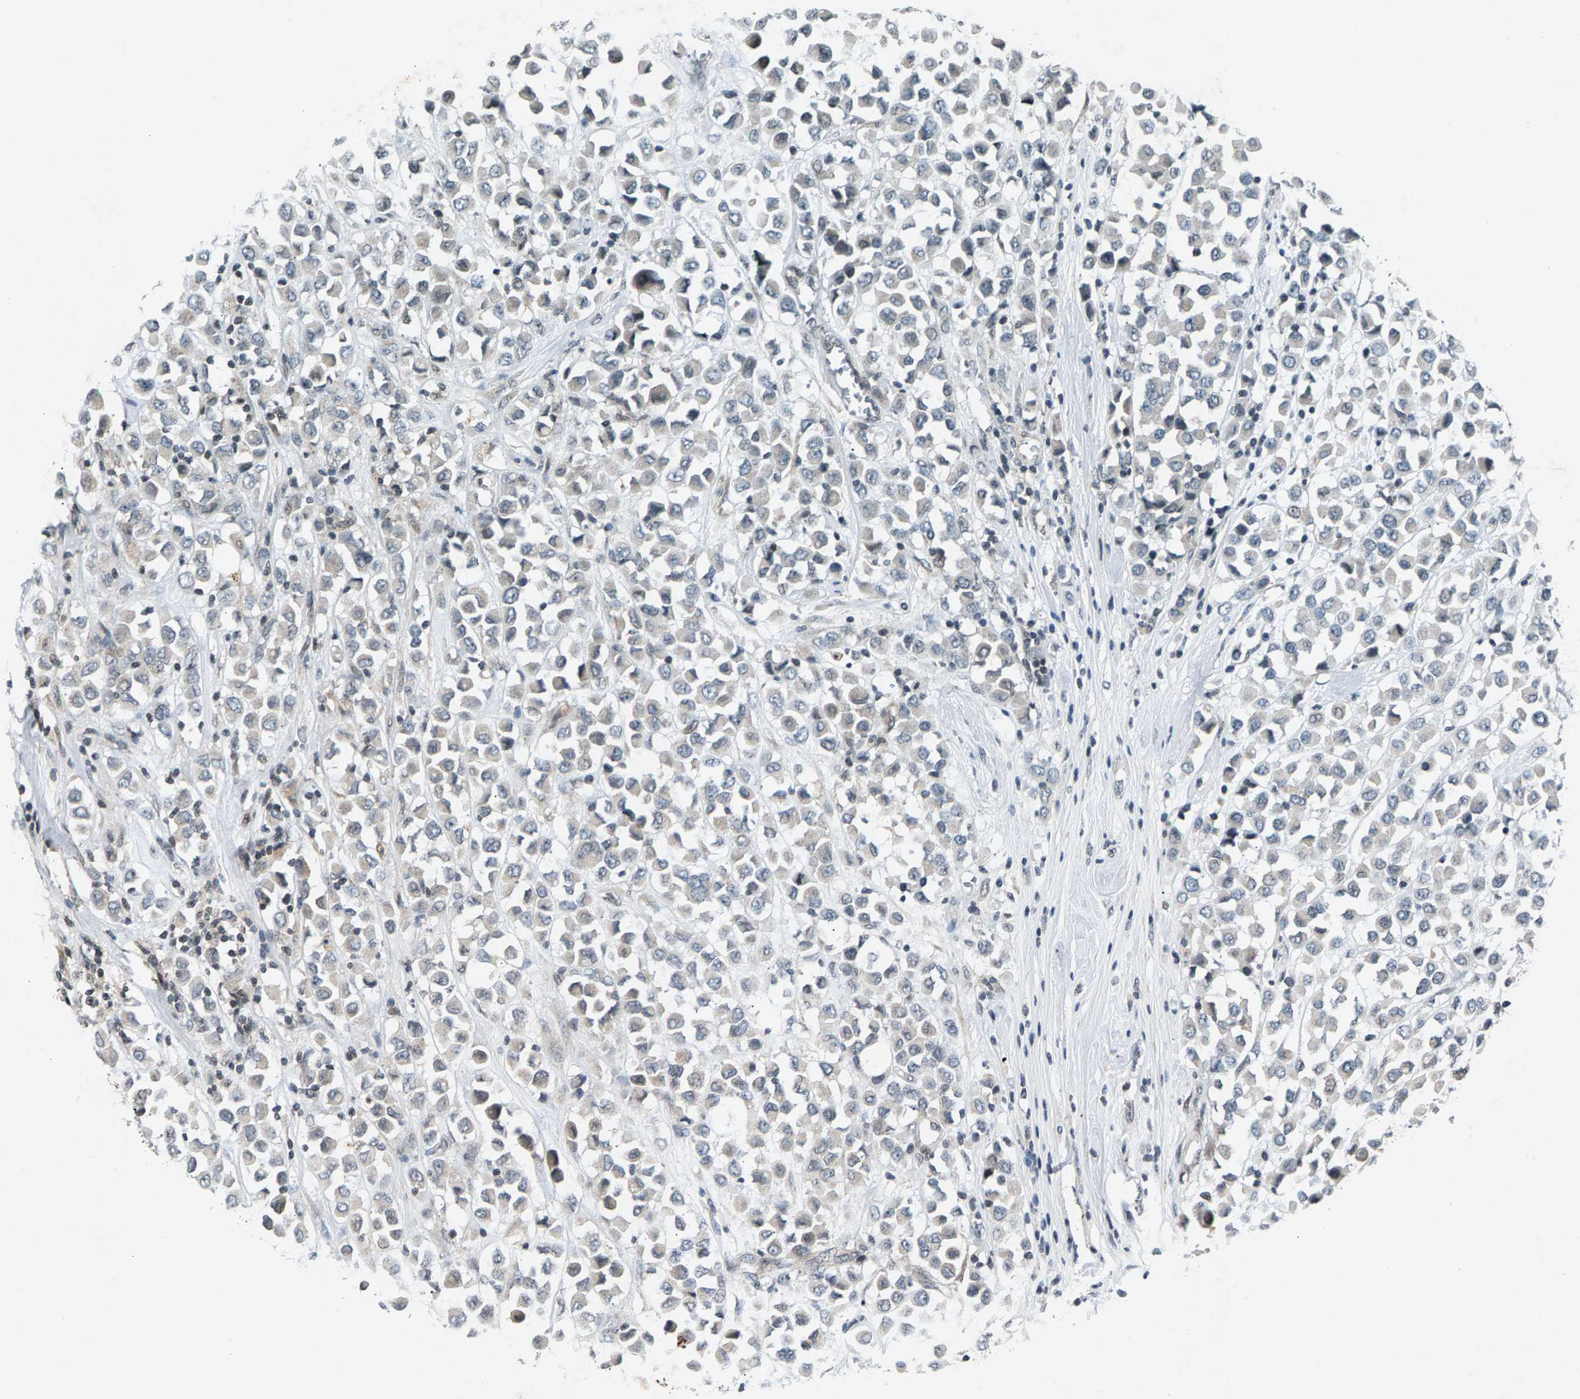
{"staining": {"intensity": "weak", "quantity": "<25%", "location": "cytoplasmic/membranous"}, "tissue": "breast cancer", "cell_type": "Tumor cells", "image_type": "cancer", "snomed": [{"axis": "morphology", "description": "Duct carcinoma"}, {"axis": "topography", "description": "Breast"}], "caption": "This micrograph is of invasive ductal carcinoma (breast) stained with immunohistochemistry to label a protein in brown with the nuclei are counter-stained blue. There is no positivity in tumor cells. (Brightfield microscopy of DAB immunohistochemistry (IHC) at high magnification).", "gene": "ZPR1", "patient": {"sex": "female", "age": 61}}